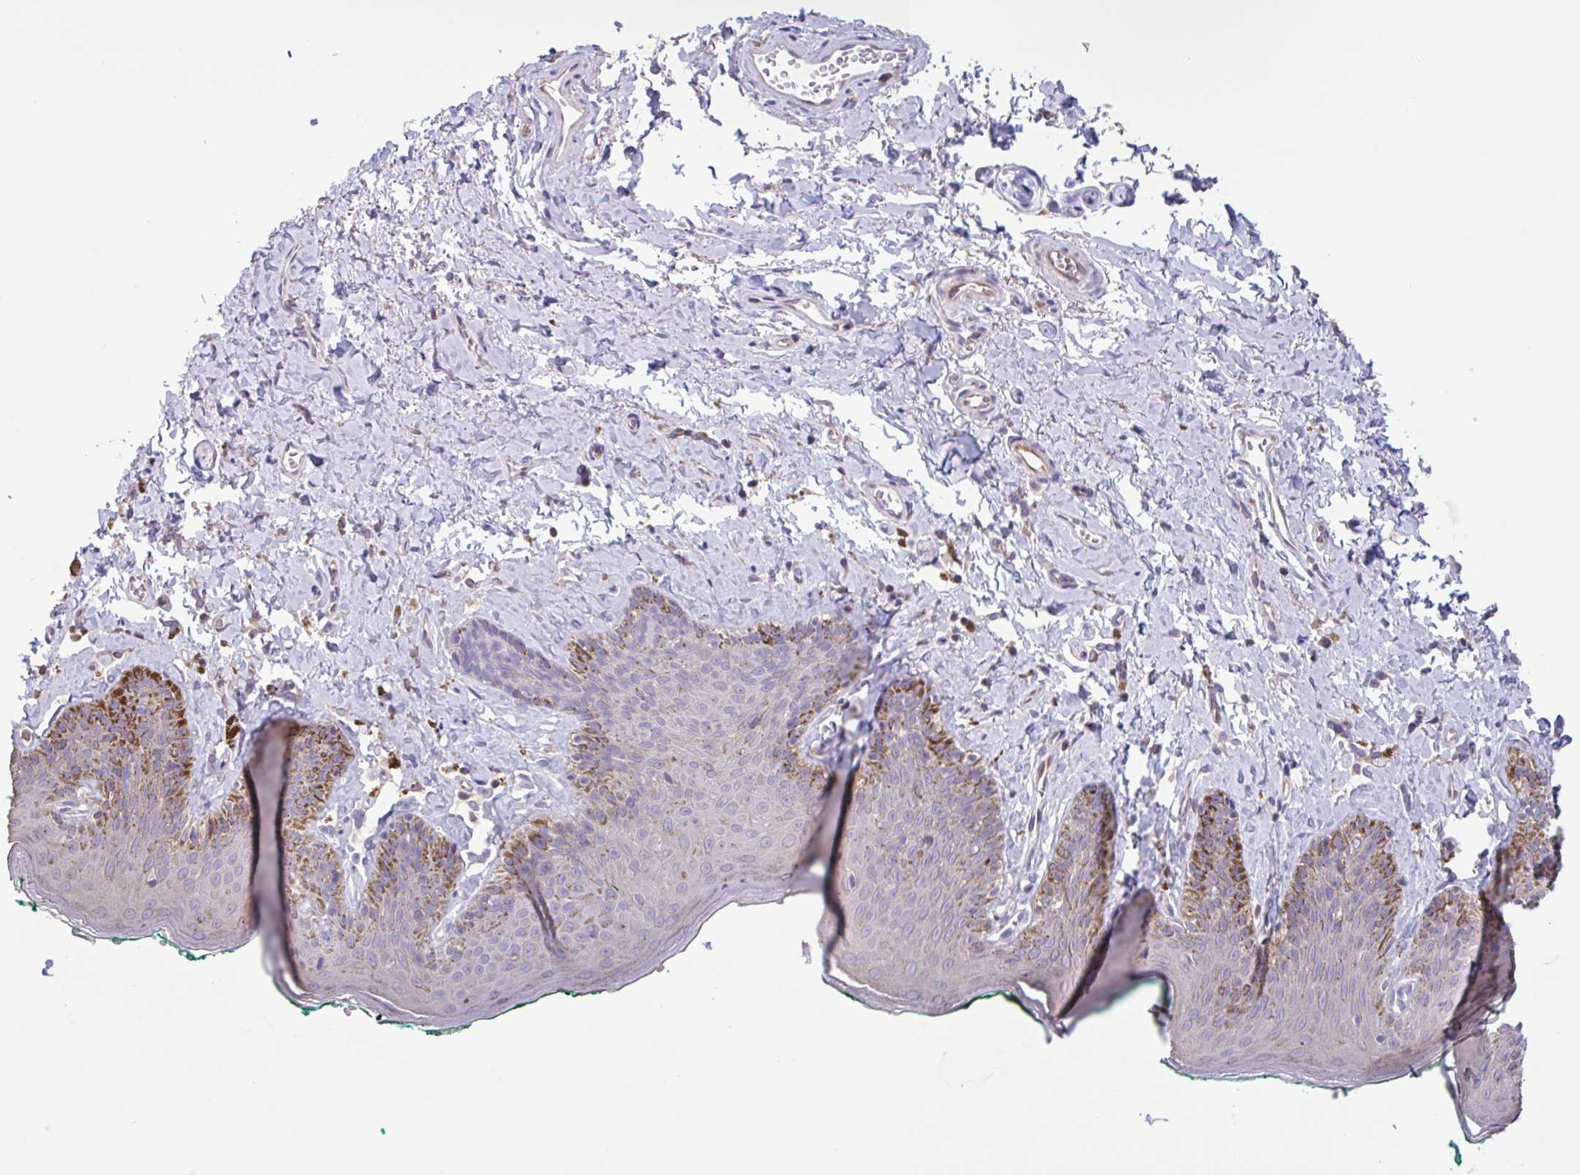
{"staining": {"intensity": "negative", "quantity": "none", "location": "none"}, "tissue": "skin", "cell_type": "Epidermal cells", "image_type": "normal", "snomed": [{"axis": "morphology", "description": "Normal tissue, NOS"}, {"axis": "topography", "description": "Vulva"}, {"axis": "topography", "description": "Peripheral nerve tissue"}], "caption": "Immunohistochemistry (IHC) of unremarkable human skin shows no staining in epidermal cells. (DAB (3,3'-diaminobenzidine) immunohistochemistry, high magnification).", "gene": "CHMP5", "patient": {"sex": "female", "age": 66}}